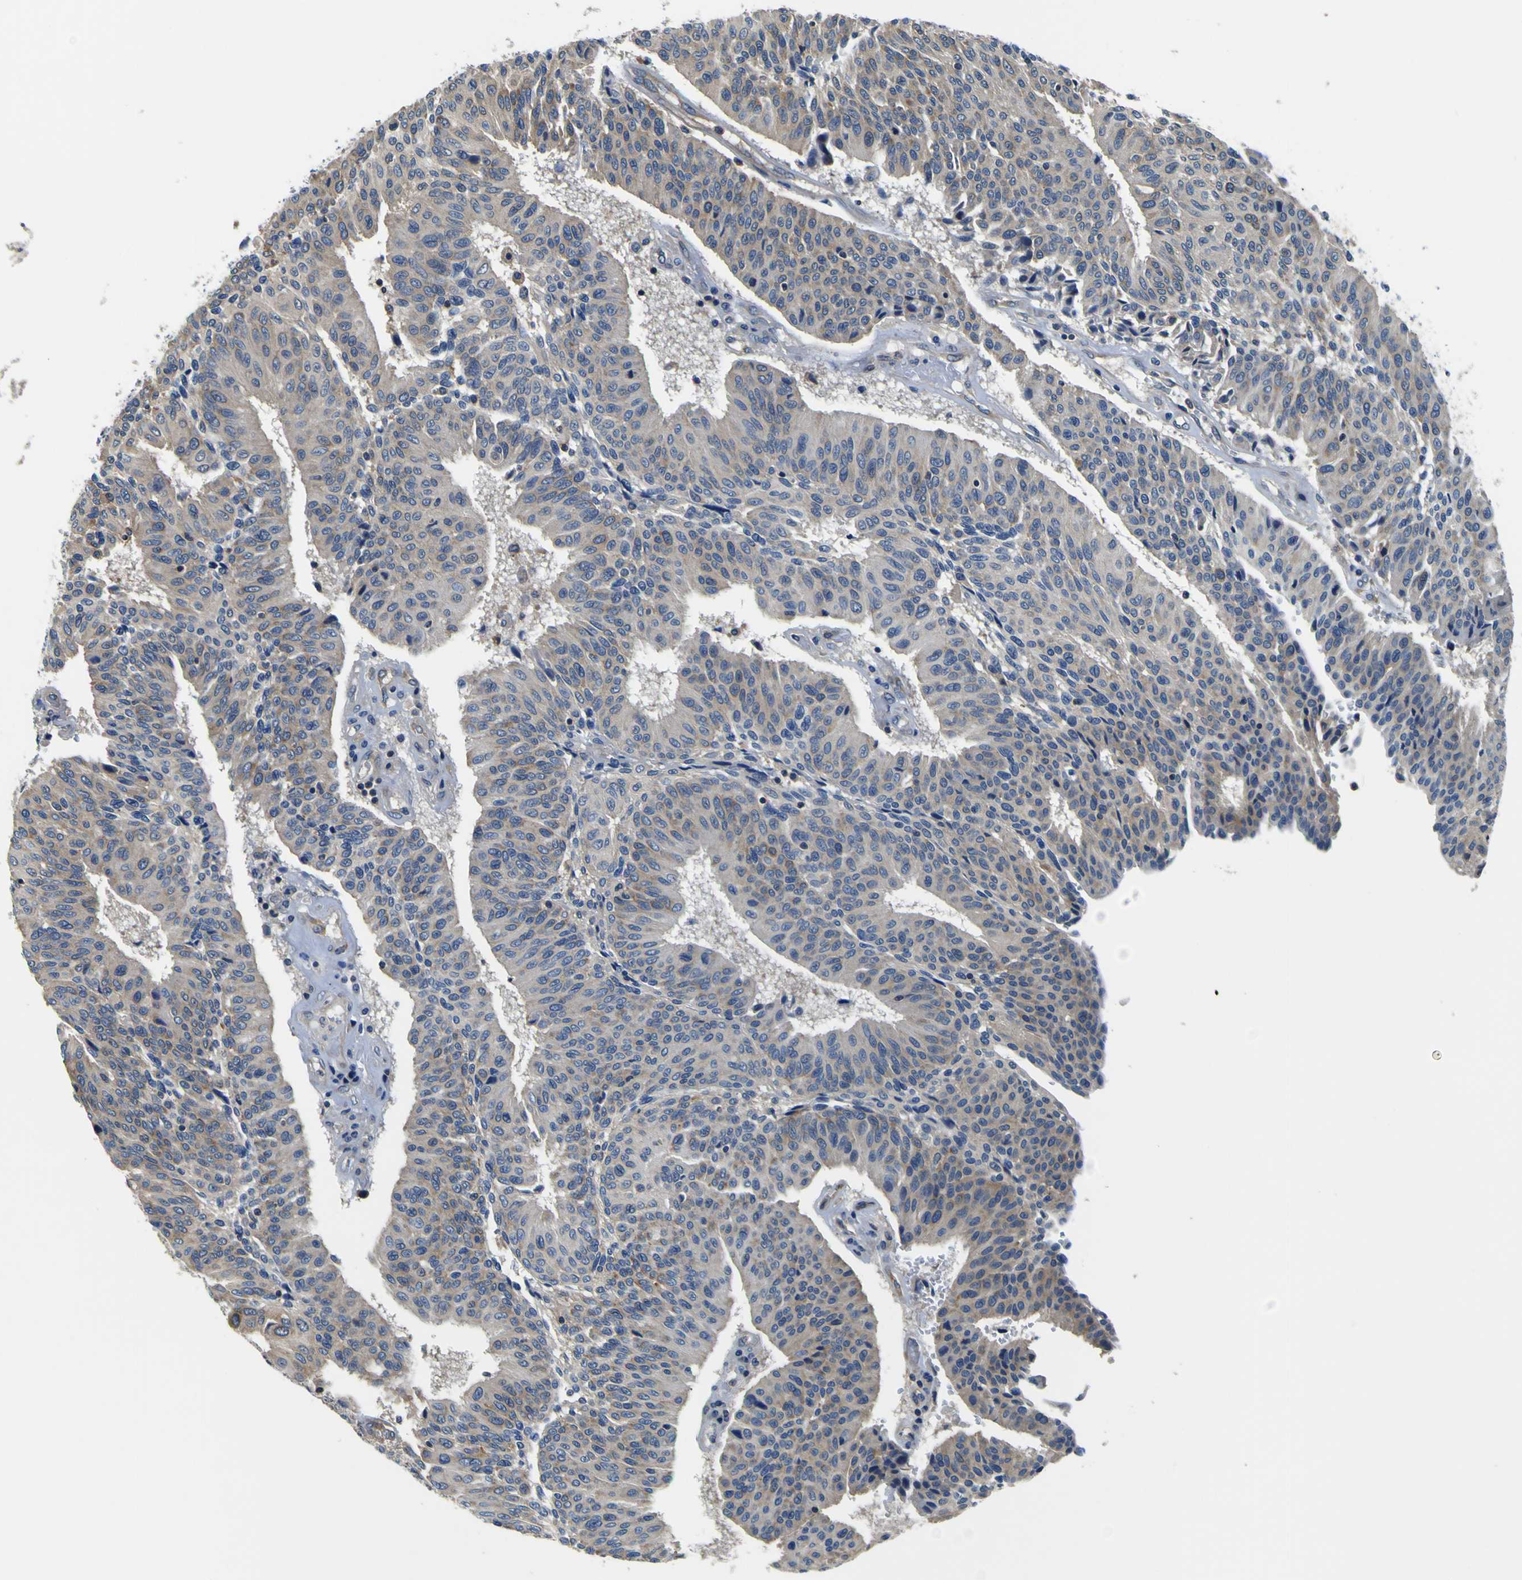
{"staining": {"intensity": "weak", "quantity": ">75%", "location": "cytoplasmic/membranous"}, "tissue": "urothelial cancer", "cell_type": "Tumor cells", "image_type": "cancer", "snomed": [{"axis": "morphology", "description": "Urothelial carcinoma, High grade"}, {"axis": "topography", "description": "Urinary bladder"}], "caption": "Brown immunohistochemical staining in human urothelial carcinoma (high-grade) exhibits weak cytoplasmic/membranous staining in about >75% of tumor cells.", "gene": "CNR2", "patient": {"sex": "male", "age": 66}}